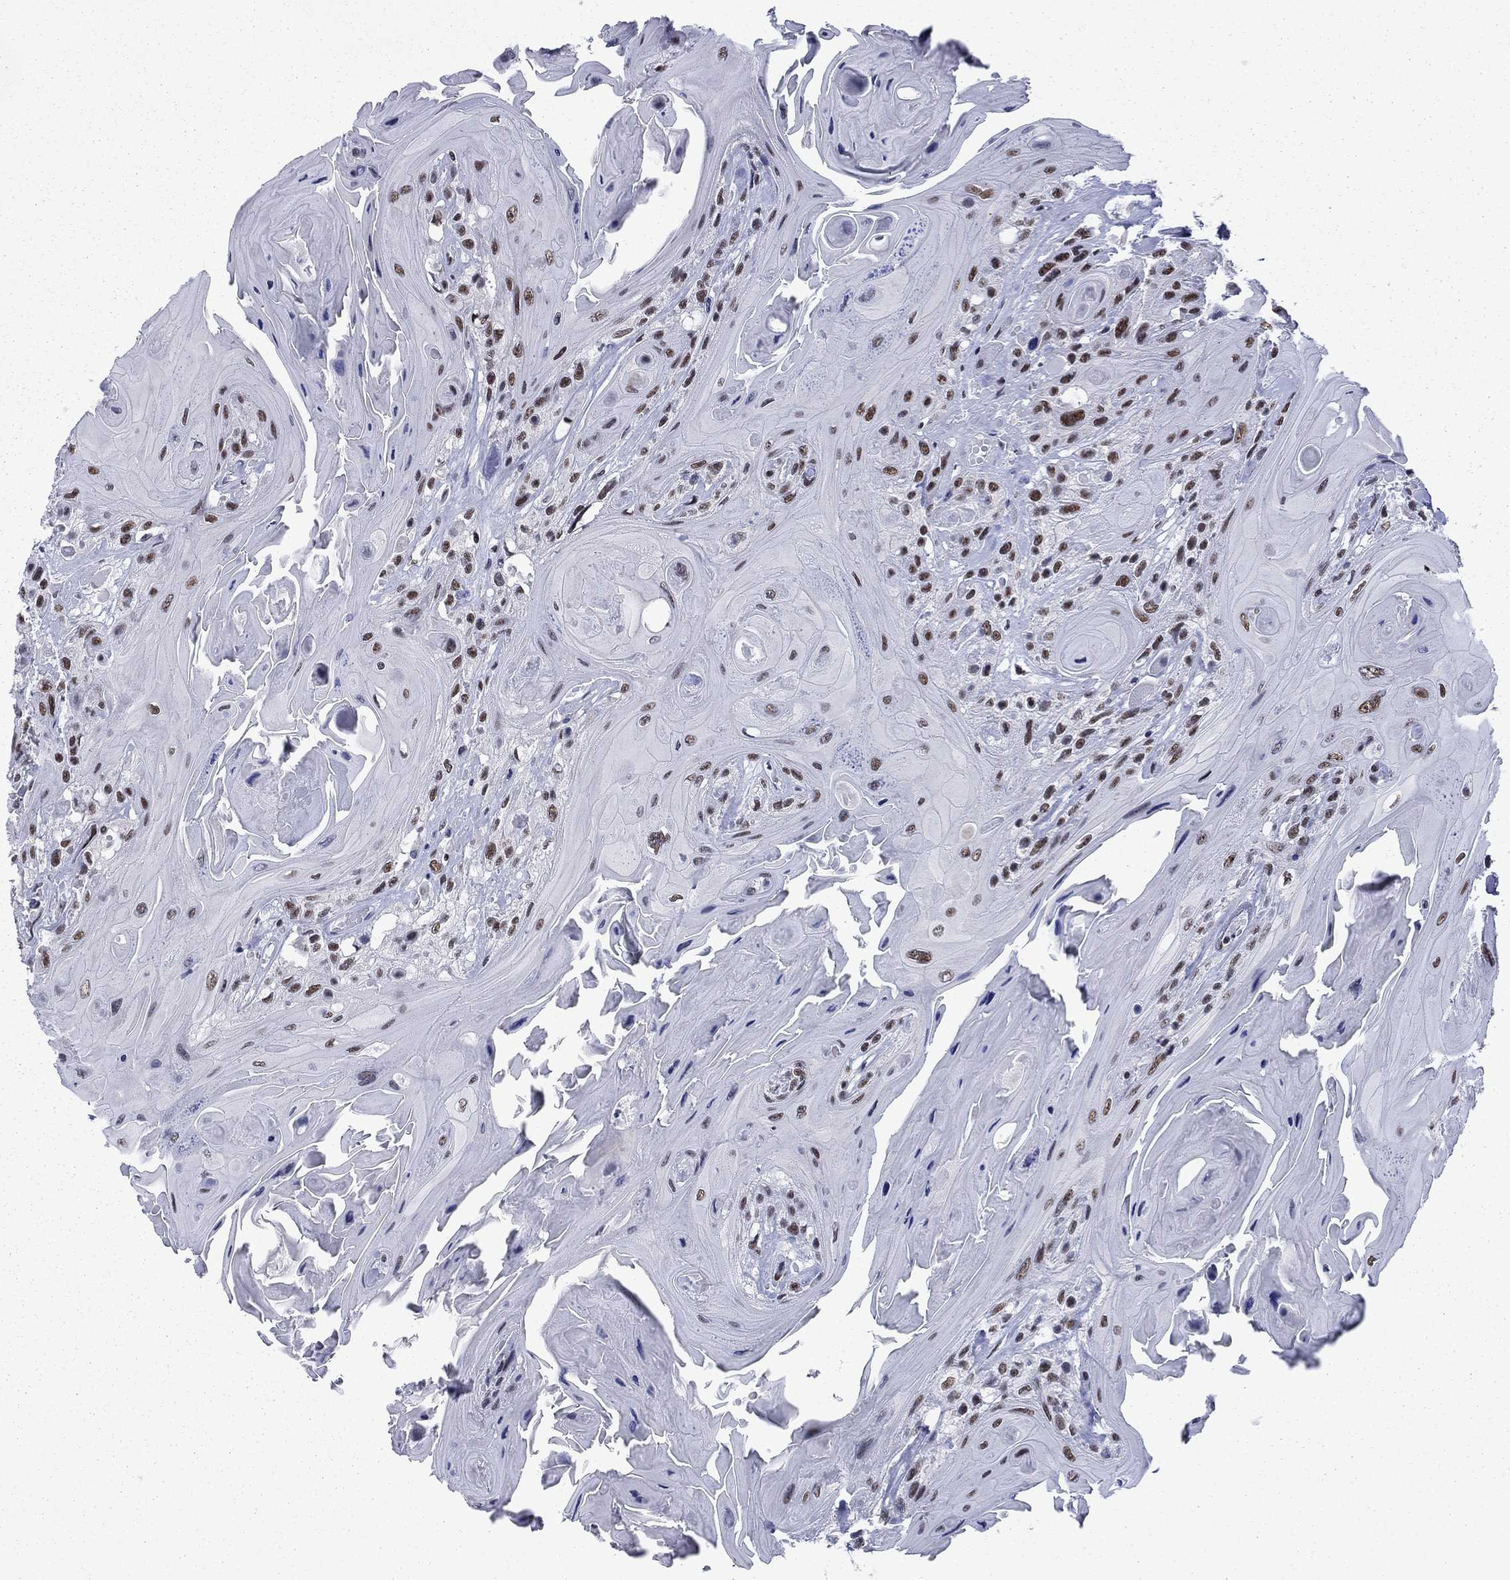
{"staining": {"intensity": "moderate", "quantity": ">75%", "location": "nuclear"}, "tissue": "head and neck cancer", "cell_type": "Tumor cells", "image_type": "cancer", "snomed": [{"axis": "morphology", "description": "Squamous cell carcinoma, NOS"}, {"axis": "topography", "description": "Head-Neck"}], "caption": "The immunohistochemical stain highlights moderate nuclear expression in tumor cells of squamous cell carcinoma (head and neck) tissue.", "gene": "ETV5", "patient": {"sex": "female", "age": 59}}